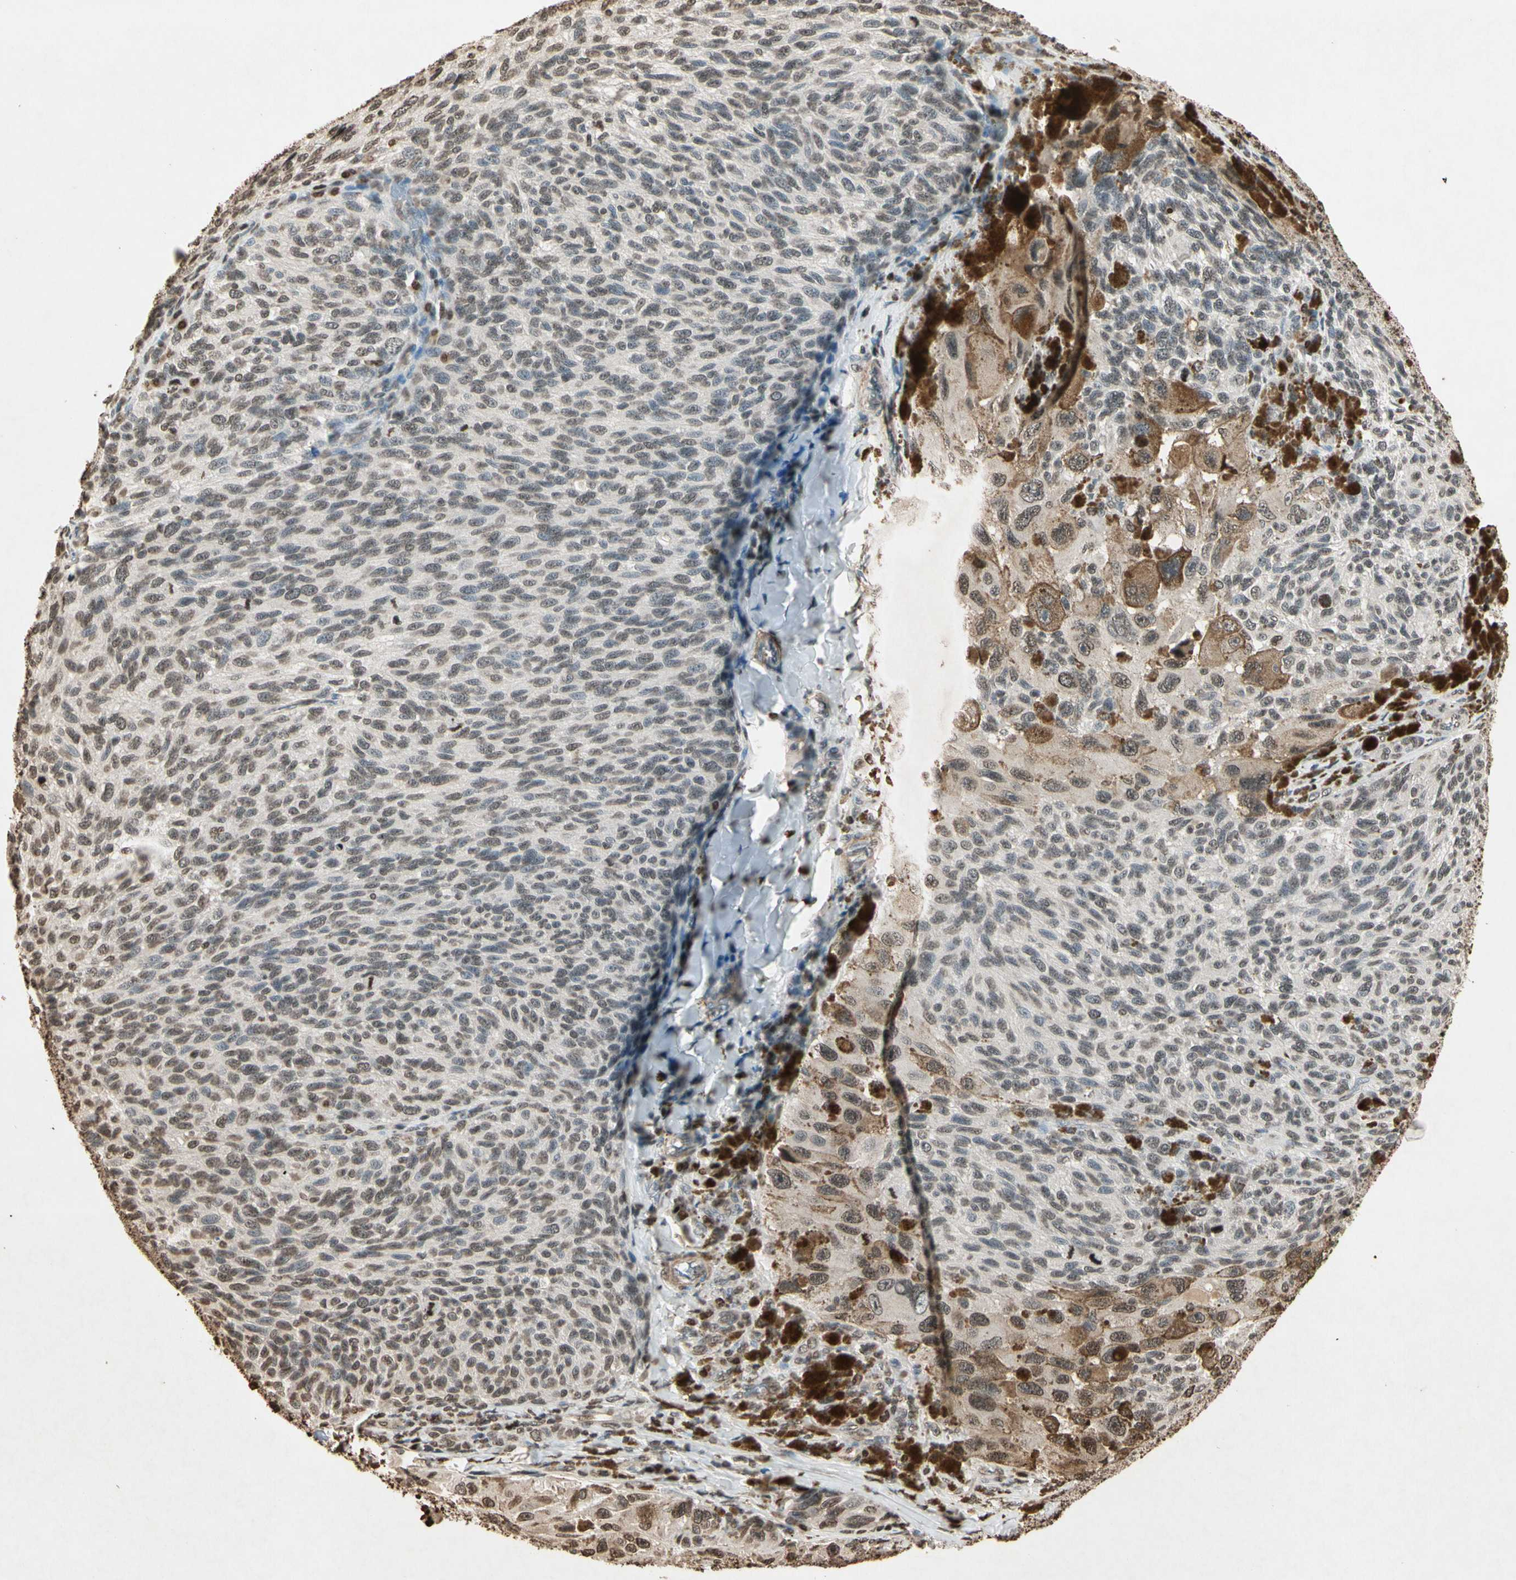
{"staining": {"intensity": "weak", "quantity": "25%-75%", "location": "nuclear"}, "tissue": "melanoma", "cell_type": "Tumor cells", "image_type": "cancer", "snomed": [{"axis": "morphology", "description": "Malignant melanoma, NOS"}, {"axis": "topography", "description": "Skin"}], "caption": "Melanoma stained with a brown dye reveals weak nuclear positive expression in approximately 25%-75% of tumor cells.", "gene": "TOP1", "patient": {"sex": "female", "age": 73}}